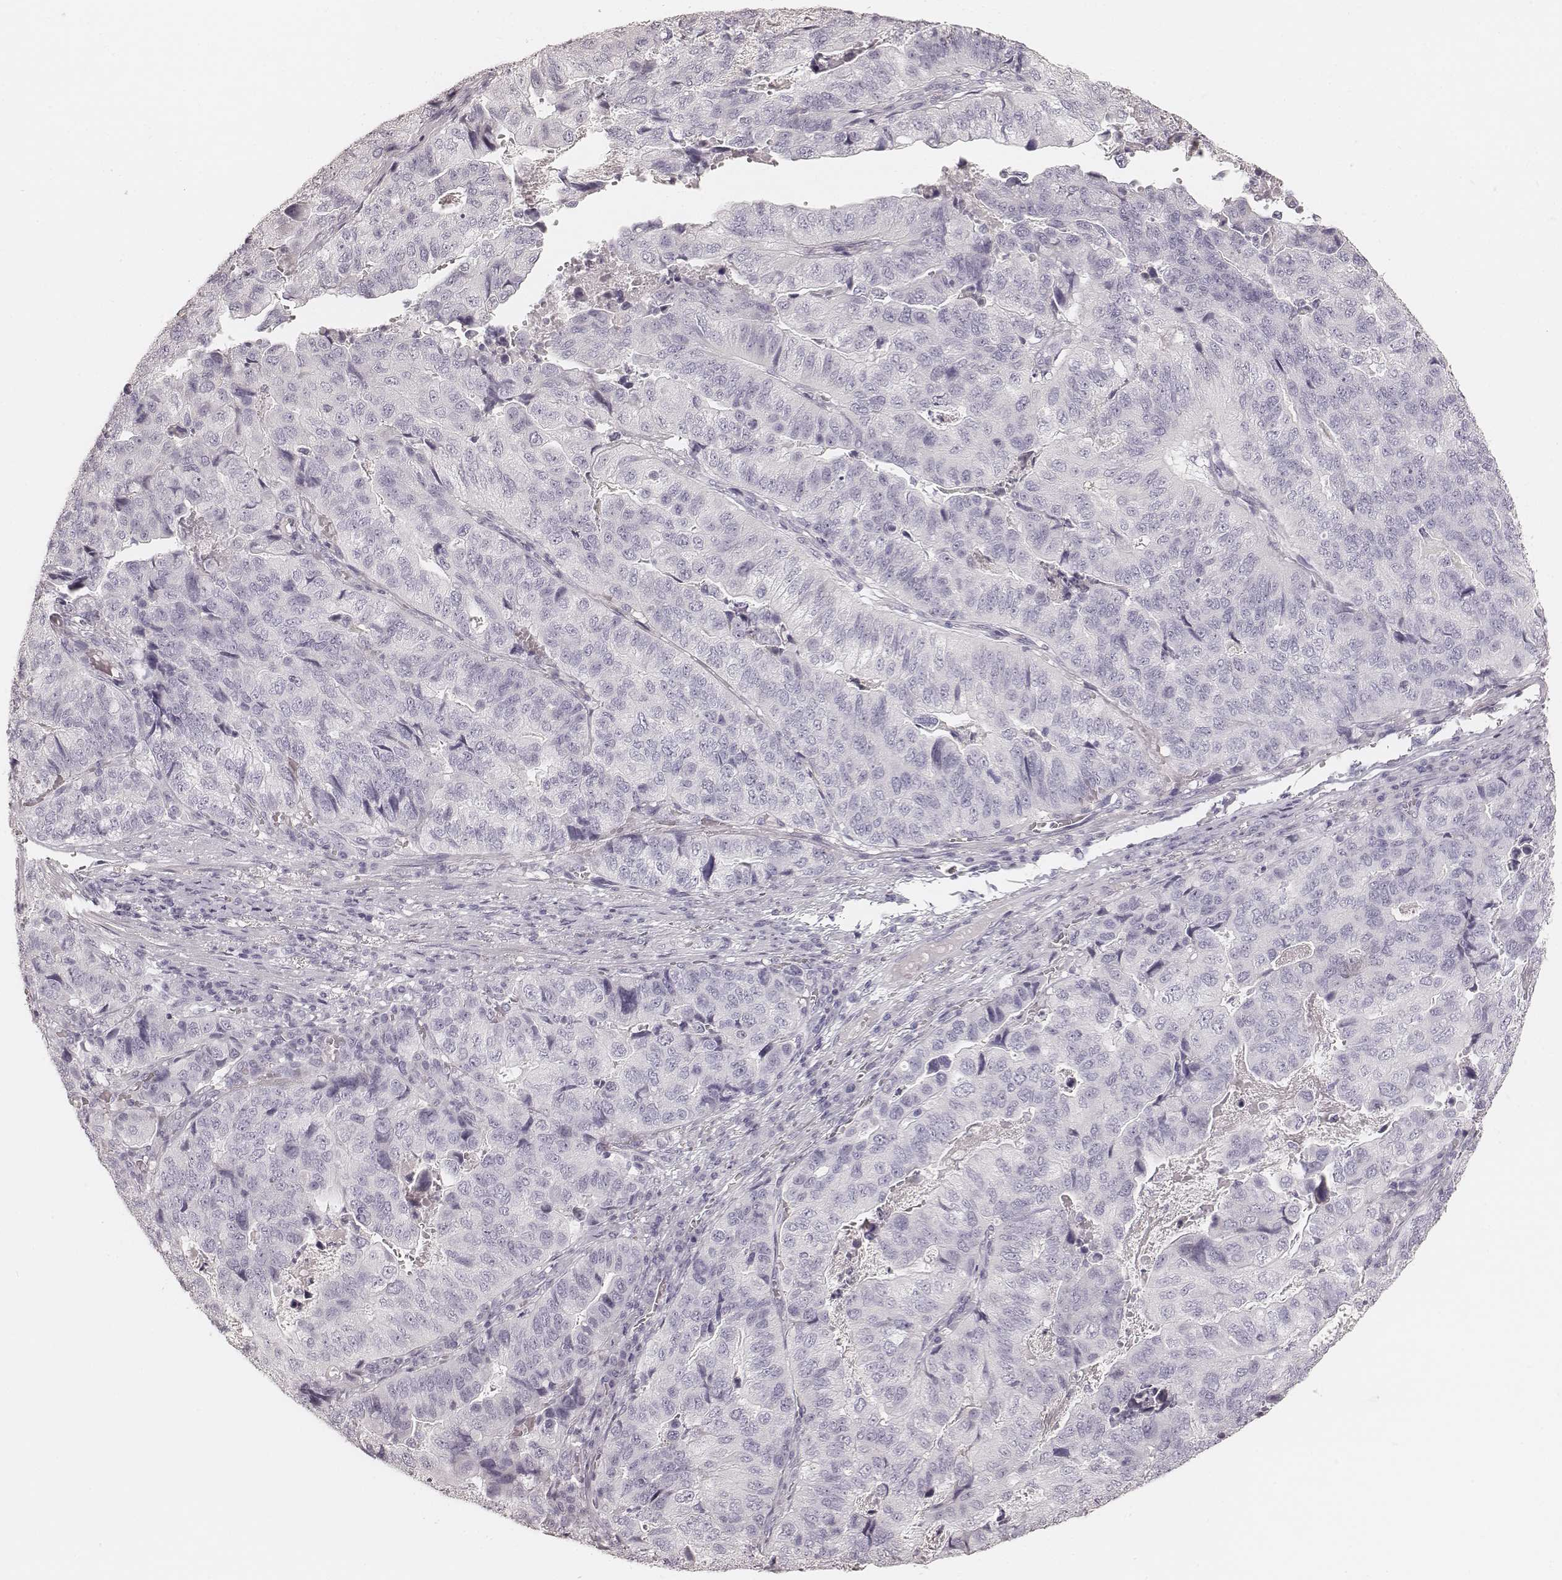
{"staining": {"intensity": "negative", "quantity": "none", "location": "none"}, "tissue": "stomach cancer", "cell_type": "Tumor cells", "image_type": "cancer", "snomed": [{"axis": "morphology", "description": "Adenocarcinoma, NOS"}, {"axis": "topography", "description": "Stomach, upper"}], "caption": "This photomicrograph is of stomach cancer stained with IHC to label a protein in brown with the nuclei are counter-stained blue. There is no positivity in tumor cells.", "gene": "KRT26", "patient": {"sex": "female", "age": 67}}